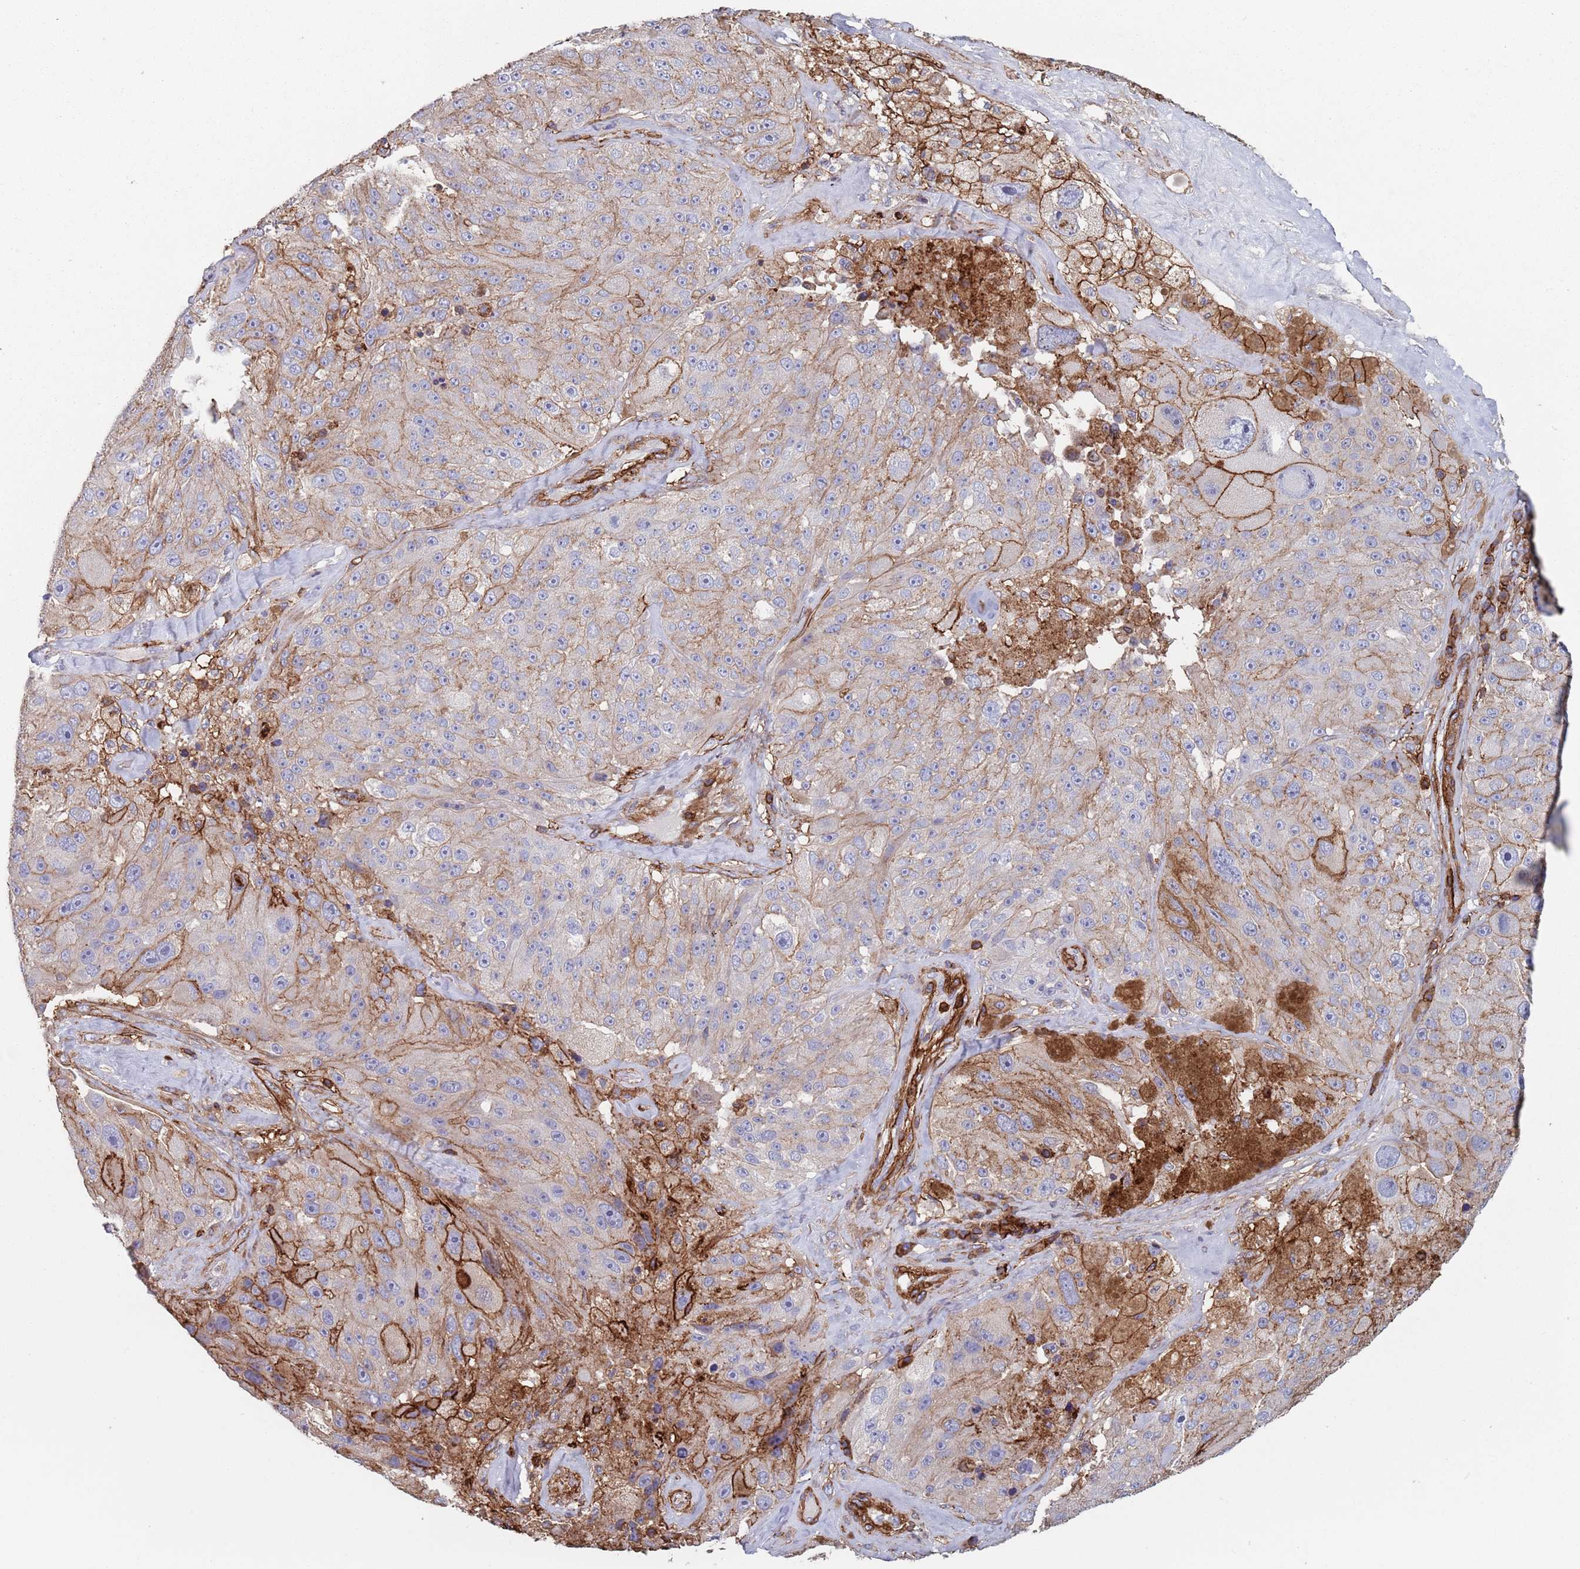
{"staining": {"intensity": "strong", "quantity": "<25%", "location": "cytoplasmic/membranous"}, "tissue": "melanoma", "cell_type": "Tumor cells", "image_type": "cancer", "snomed": [{"axis": "morphology", "description": "Malignant melanoma, Metastatic site"}, {"axis": "topography", "description": "Lymph node"}], "caption": "The image exhibits staining of malignant melanoma (metastatic site), revealing strong cytoplasmic/membranous protein expression (brown color) within tumor cells.", "gene": "RNF144A", "patient": {"sex": "male", "age": 62}}